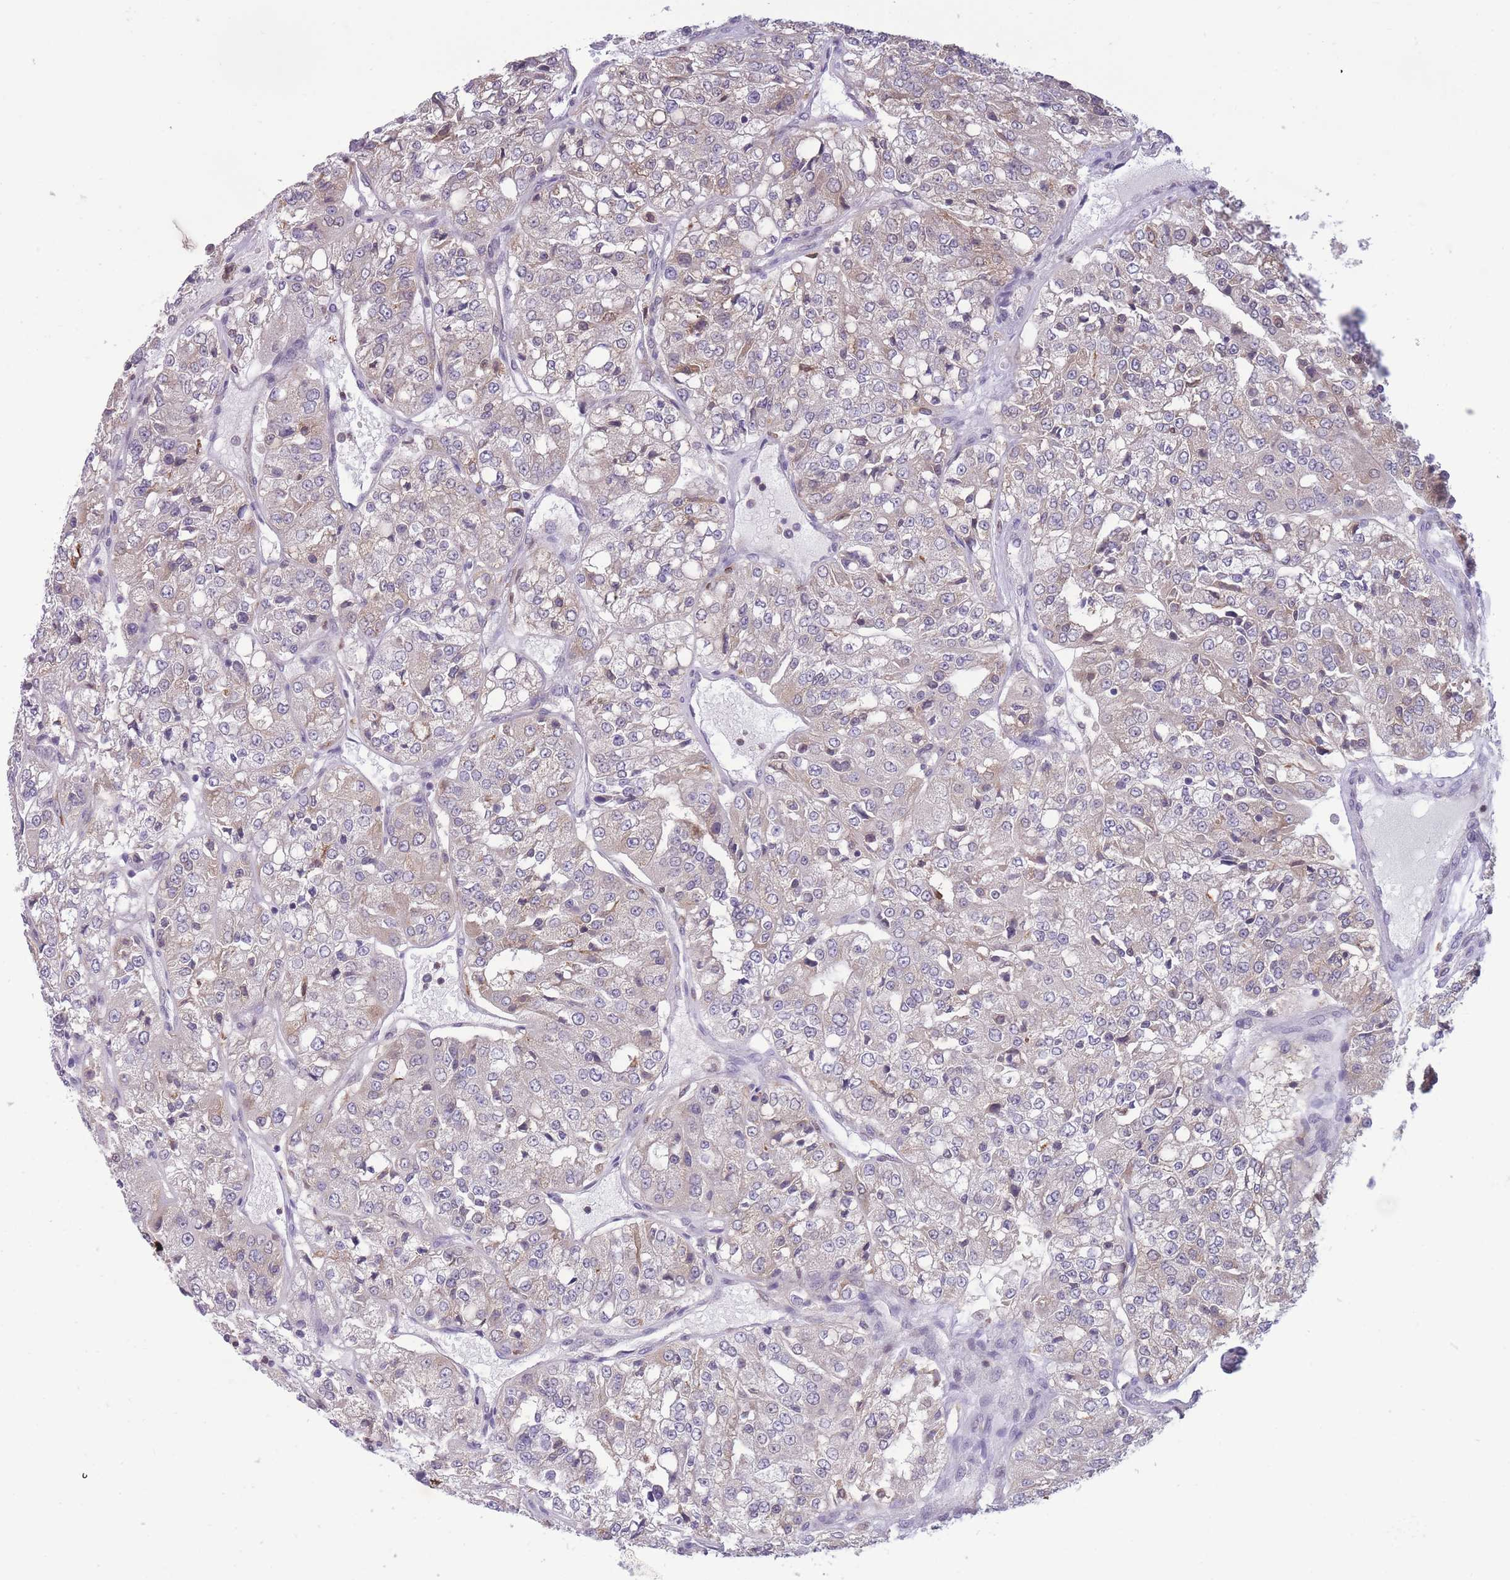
{"staining": {"intensity": "negative", "quantity": "none", "location": "none"}, "tissue": "renal cancer", "cell_type": "Tumor cells", "image_type": "cancer", "snomed": [{"axis": "morphology", "description": "Adenocarcinoma, NOS"}, {"axis": "topography", "description": "Kidney"}], "caption": "This is an IHC histopathology image of human adenocarcinoma (renal). There is no positivity in tumor cells.", "gene": "TMEM121", "patient": {"sex": "female", "age": 63}}